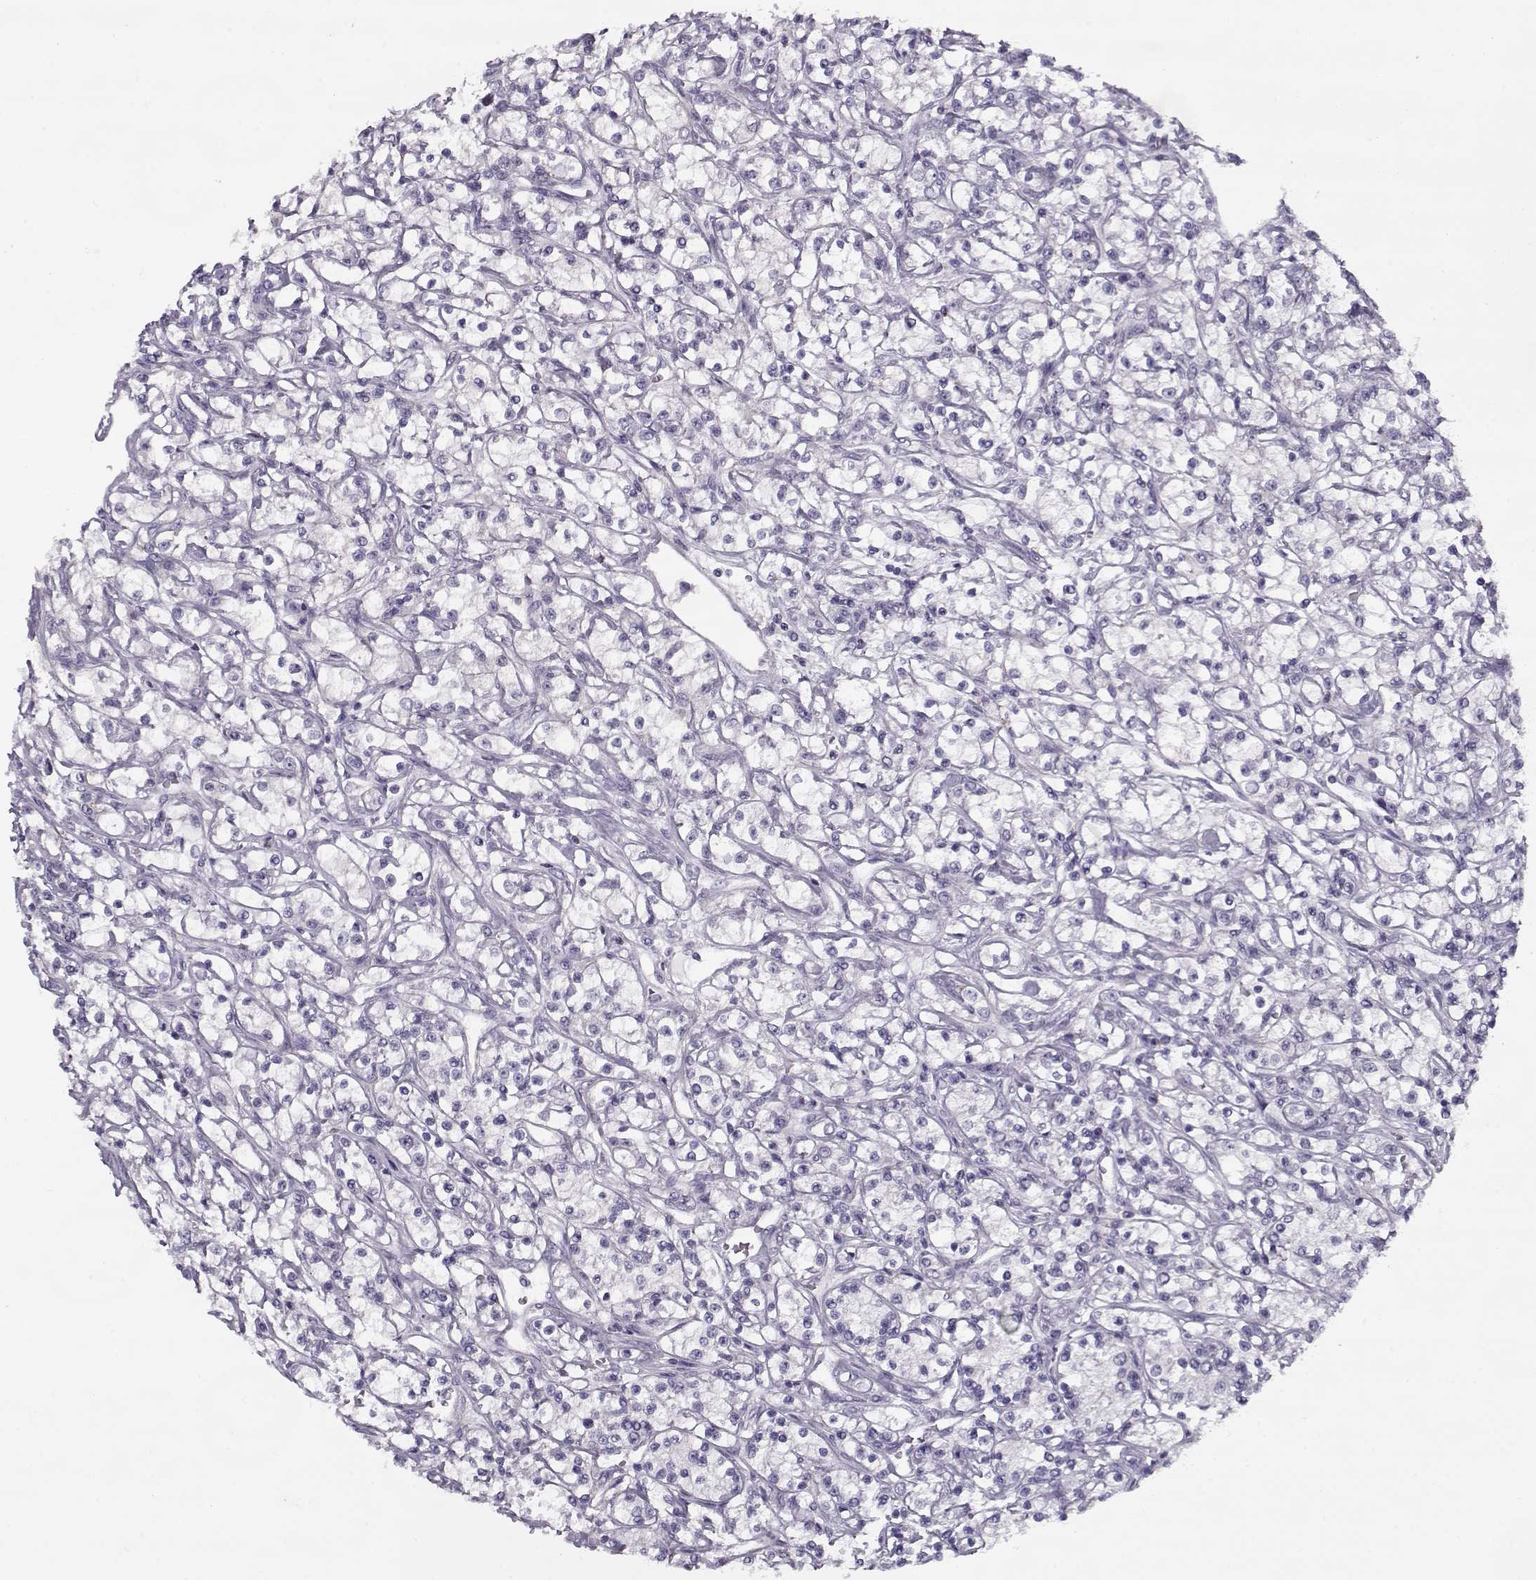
{"staining": {"intensity": "negative", "quantity": "none", "location": "none"}, "tissue": "renal cancer", "cell_type": "Tumor cells", "image_type": "cancer", "snomed": [{"axis": "morphology", "description": "Adenocarcinoma, NOS"}, {"axis": "topography", "description": "Kidney"}], "caption": "DAB (3,3'-diaminobenzidine) immunohistochemical staining of renal cancer shows no significant expression in tumor cells.", "gene": "PP2D1", "patient": {"sex": "female", "age": 59}}